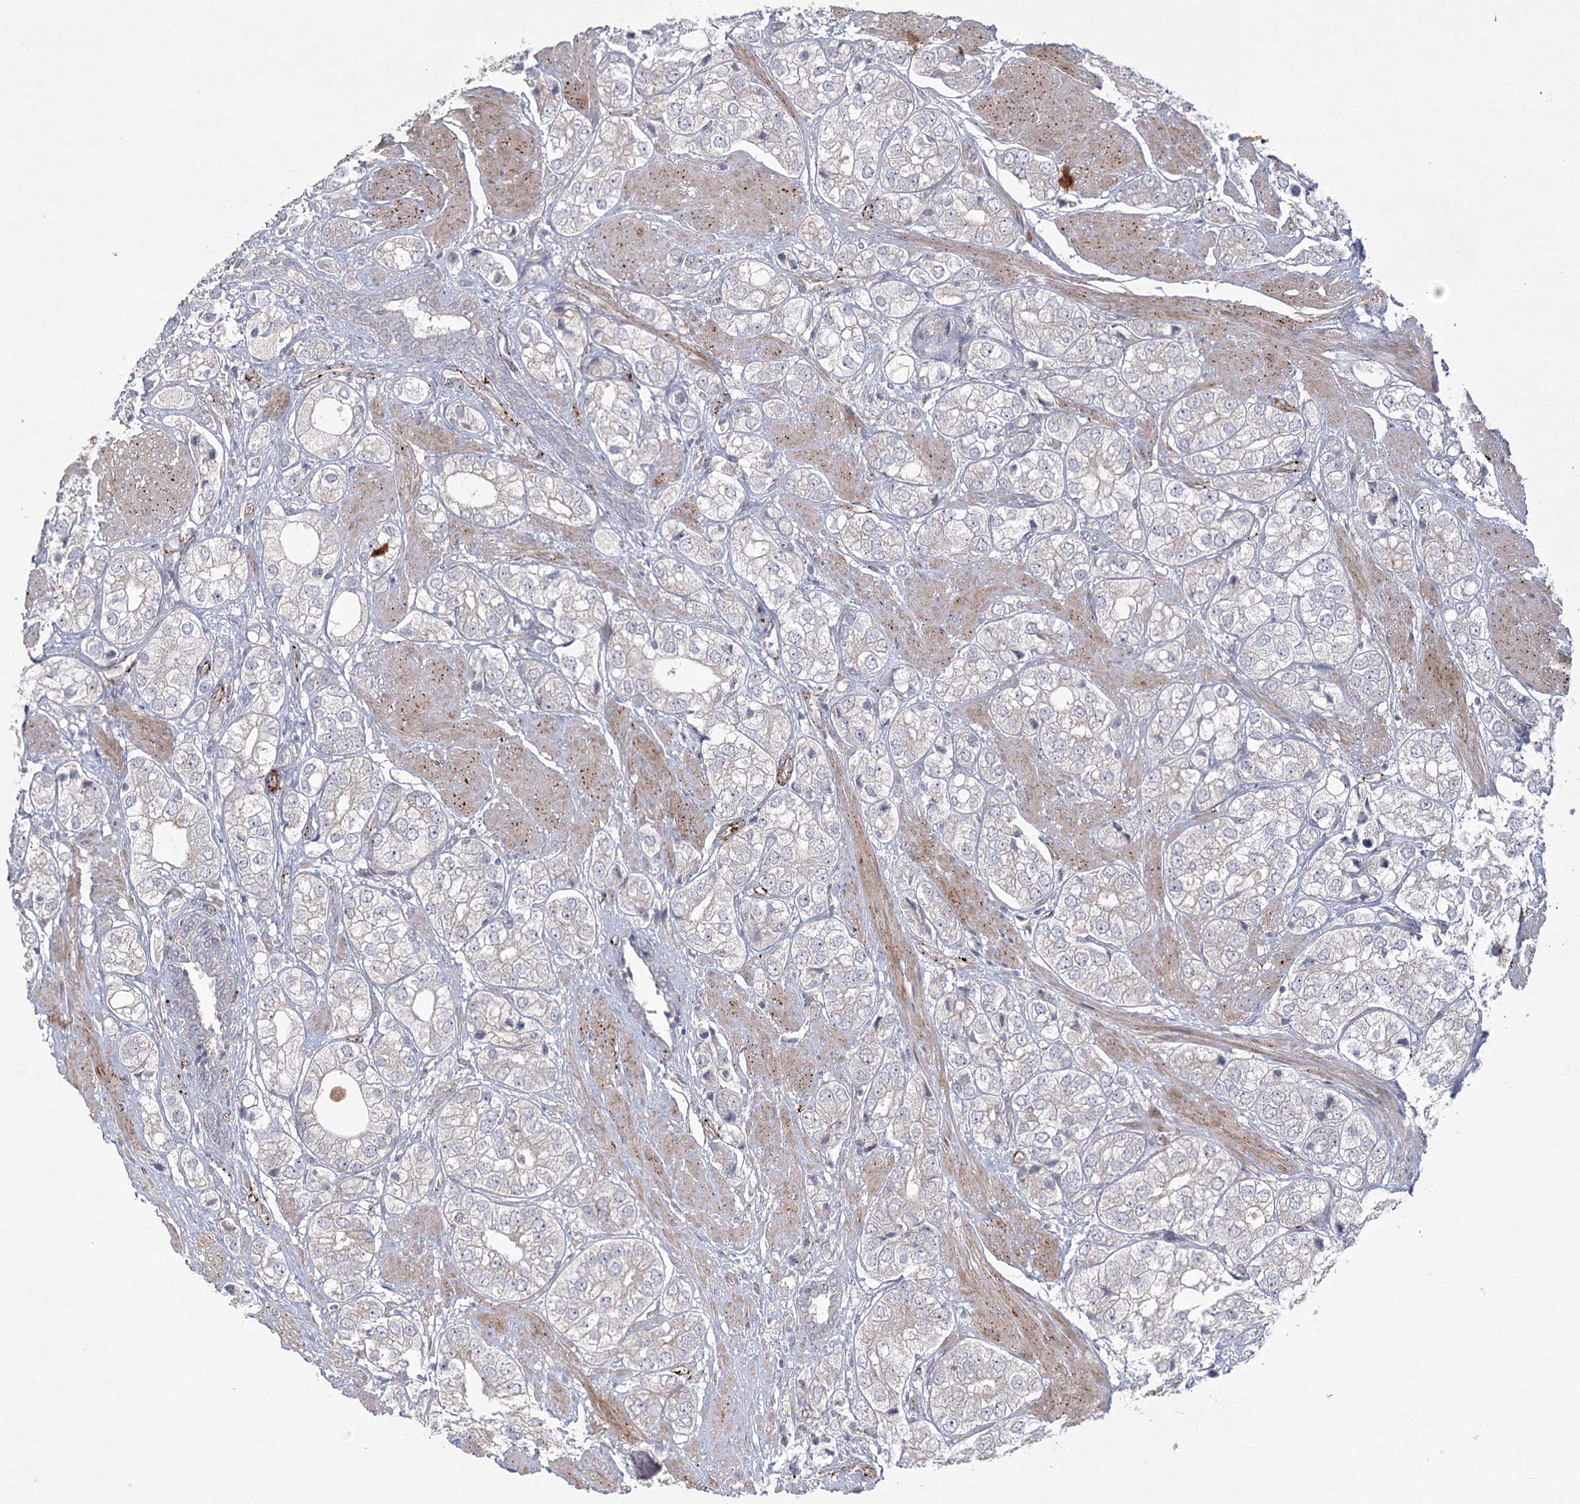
{"staining": {"intensity": "negative", "quantity": "none", "location": "none"}, "tissue": "prostate cancer", "cell_type": "Tumor cells", "image_type": "cancer", "snomed": [{"axis": "morphology", "description": "Adenocarcinoma, High grade"}, {"axis": "topography", "description": "Prostate"}], "caption": "An immunohistochemistry photomicrograph of prostate cancer is shown. There is no staining in tumor cells of prostate cancer. Nuclei are stained in blue.", "gene": "AMTN", "patient": {"sex": "male", "age": 50}}